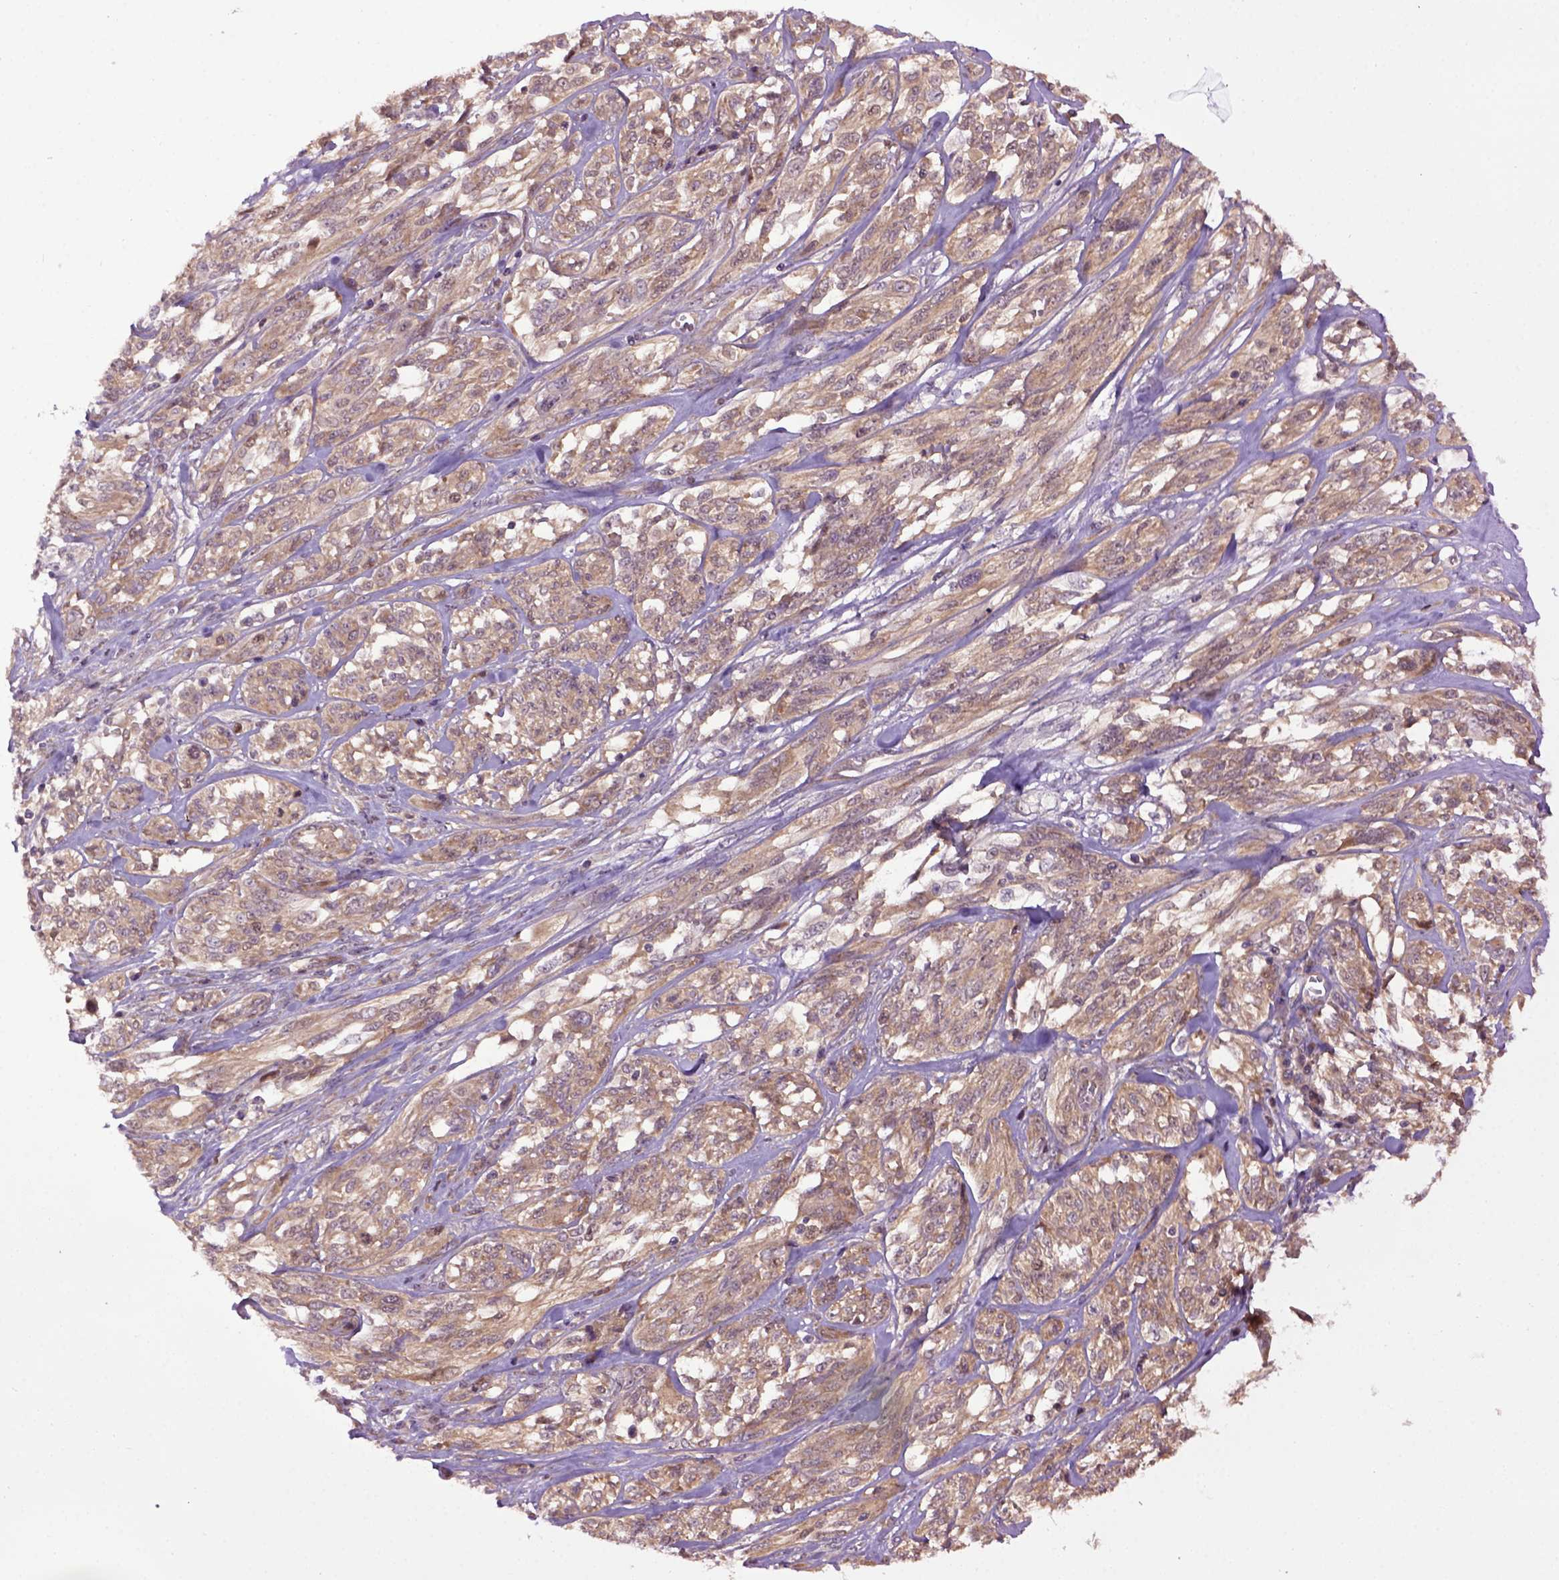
{"staining": {"intensity": "moderate", "quantity": ">75%", "location": "cytoplasmic/membranous"}, "tissue": "melanoma", "cell_type": "Tumor cells", "image_type": "cancer", "snomed": [{"axis": "morphology", "description": "Malignant melanoma, NOS"}, {"axis": "topography", "description": "Skin"}], "caption": "An IHC micrograph of neoplastic tissue is shown. Protein staining in brown shows moderate cytoplasmic/membranous positivity in melanoma within tumor cells.", "gene": "WDR48", "patient": {"sex": "female", "age": 91}}